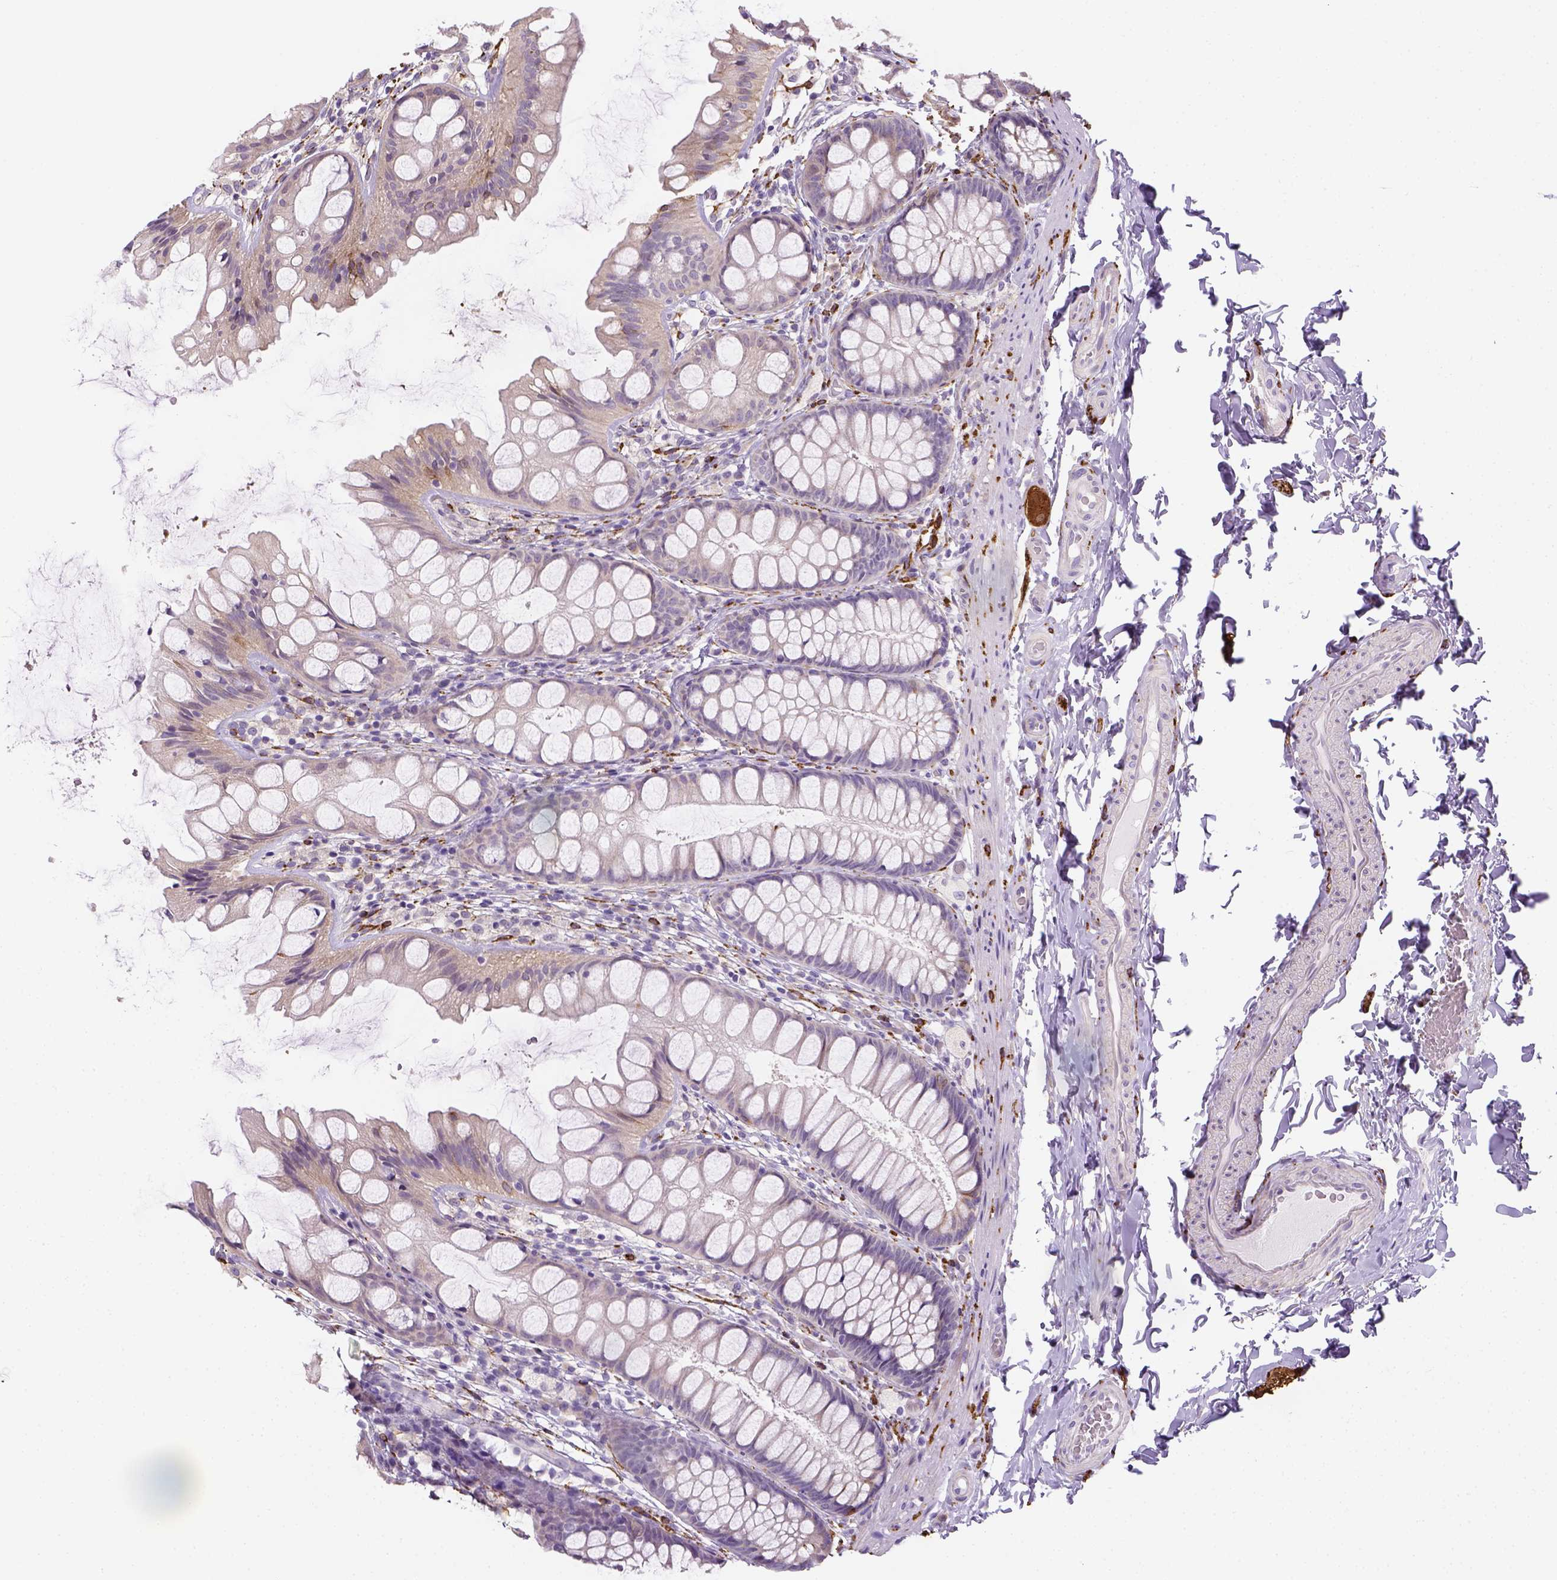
{"staining": {"intensity": "negative", "quantity": "none", "location": "none"}, "tissue": "colon", "cell_type": "Endothelial cells", "image_type": "normal", "snomed": [{"axis": "morphology", "description": "Normal tissue, NOS"}, {"axis": "topography", "description": "Colon"}], "caption": "Immunohistochemistry (IHC) photomicrograph of benign colon: colon stained with DAB displays no significant protein positivity in endothelial cells.", "gene": "CACNB1", "patient": {"sex": "male", "age": 47}}